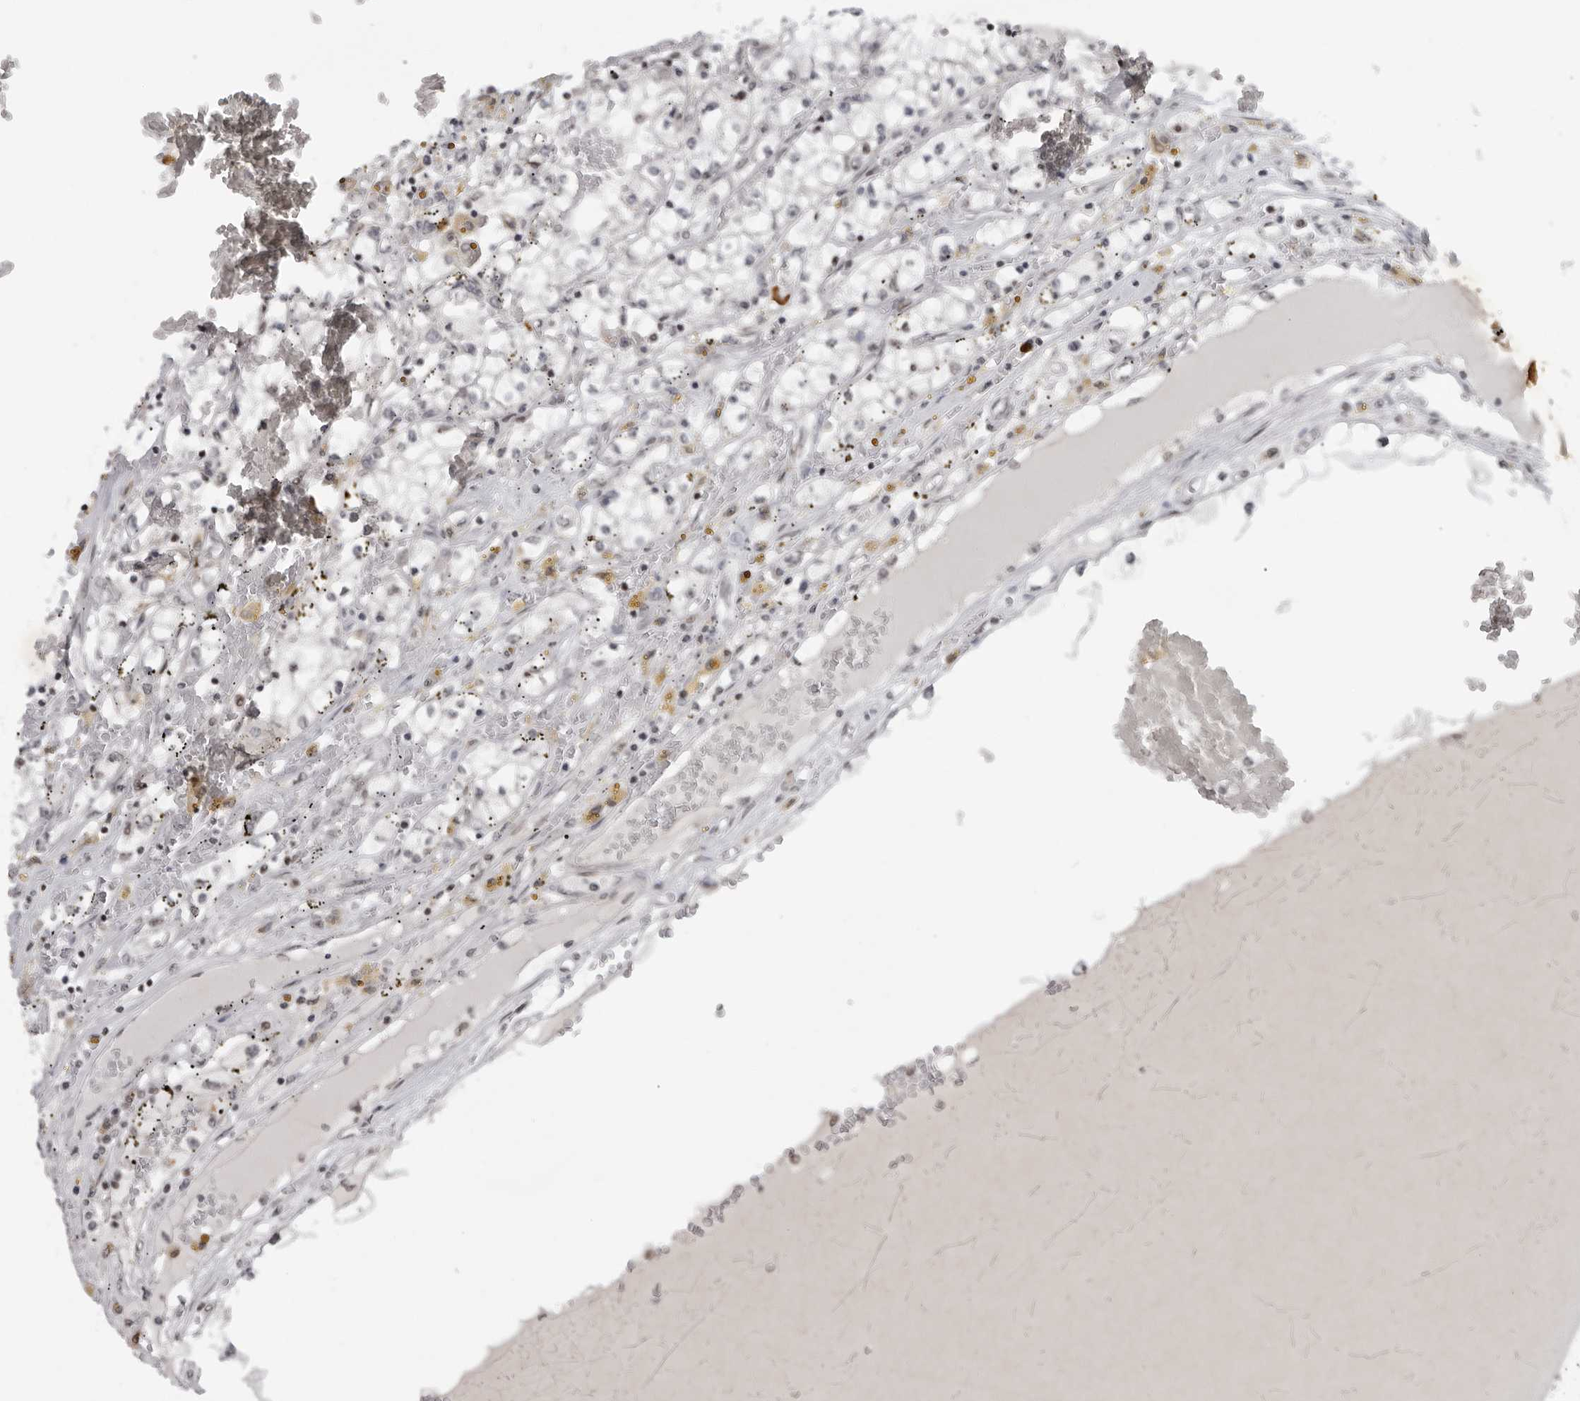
{"staining": {"intensity": "negative", "quantity": "none", "location": "none"}, "tissue": "renal cancer", "cell_type": "Tumor cells", "image_type": "cancer", "snomed": [{"axis": "morphology", "description": "Adenocarcinoma, NOS"}, {"axis": "topography", "description": "Kidney"}], "caption": "A high-resolution image shows immunohistochemistry (IHC) staining of adenocarcinoma (renal), which exhibits no significant positivity in tumor cells. The staining was performed using DAB to visualize the protein expression in brown, while the nuclei were stained in blue with hematoxylin (Magnification: 20x).", "gene": "MAF", "patient": {"sex": "male", "age": 56}}